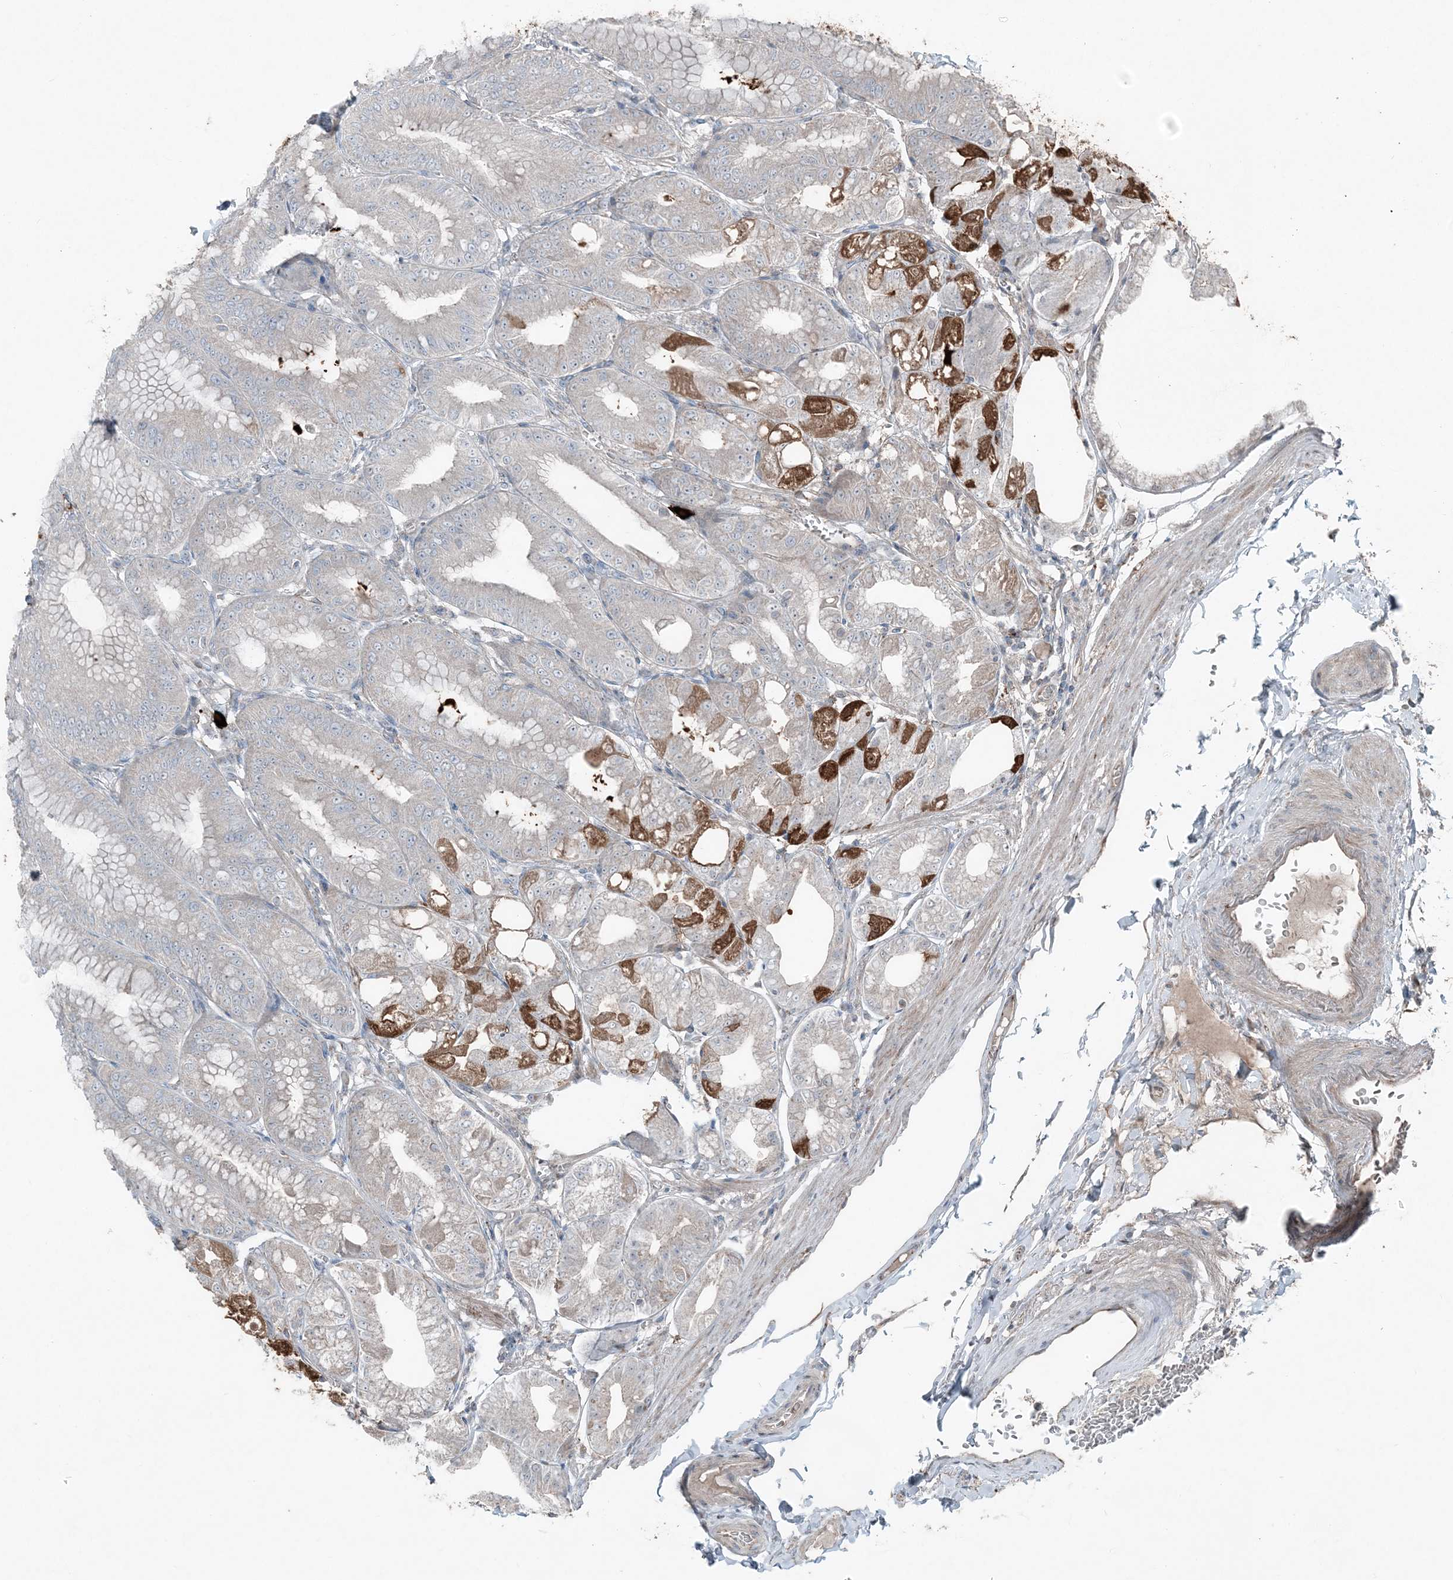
{"staining": {"intensity": "strong", "quantity": "<25%", "location": "cytoplasmic/membranous"}, "tissue": "stomach", "cell_type": "Glandular cells", "image_type": "normal", "snomed": [{"axis": "morphology", "description": "Normal tissue, NOS"}, {"axis": "topography", "description": "Stomach, lower"}], "caption": "Protein analysis of benign stomach demonstrates strong cytoplasmic/membranous positivity in about <25% of glandular cells. (brown staining indicates protein expression, while blue staining denotes nuclei).", "gene": "KY", "patient": {"sex": "male", "age": 71}}